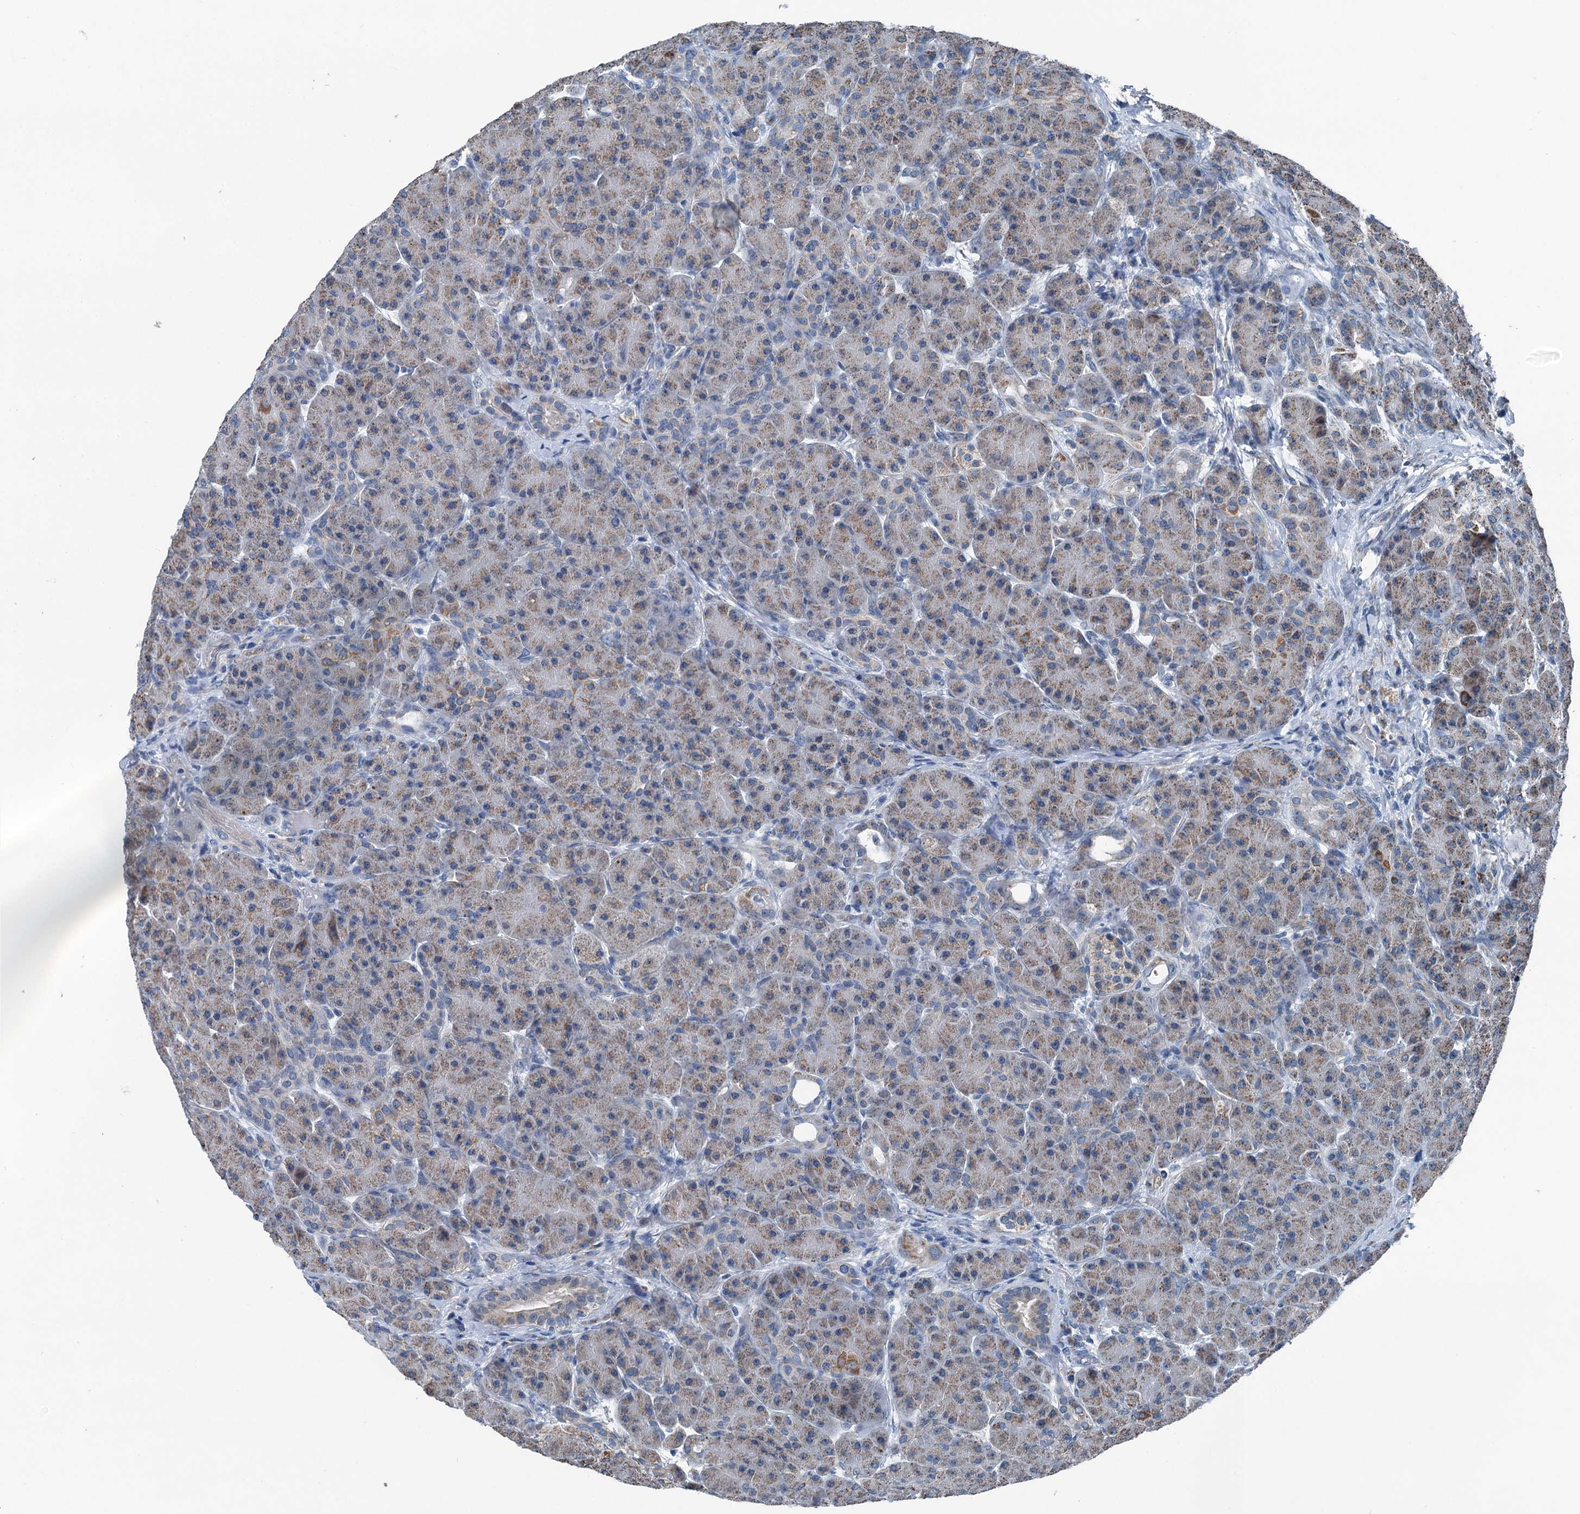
{"staining": {"intensity": "moderate", "quantity": "25%-75%", "location": "cytoplasmic/membranous"}, "tissue": "pancreas", "cell_type": "Exocrine glandular cells", "image_type": "normal", "snomed": [{"axis": "morphology", "description": "Normal tissue, NOS"}, {"axis": "topography", "description": "Pancreas"}], "caption": "Unremarkable pancreas was stained to show a protein in brown. There is medium levels of moderate cytoplasmic/membranous expression in about 25%-75% of exocrine glandular cells. Ihc stains the protein of interest in brown and the nuclei are stained blue.", "gene": "TRPT1", "patient": {"sex": "male", "age": 63}}